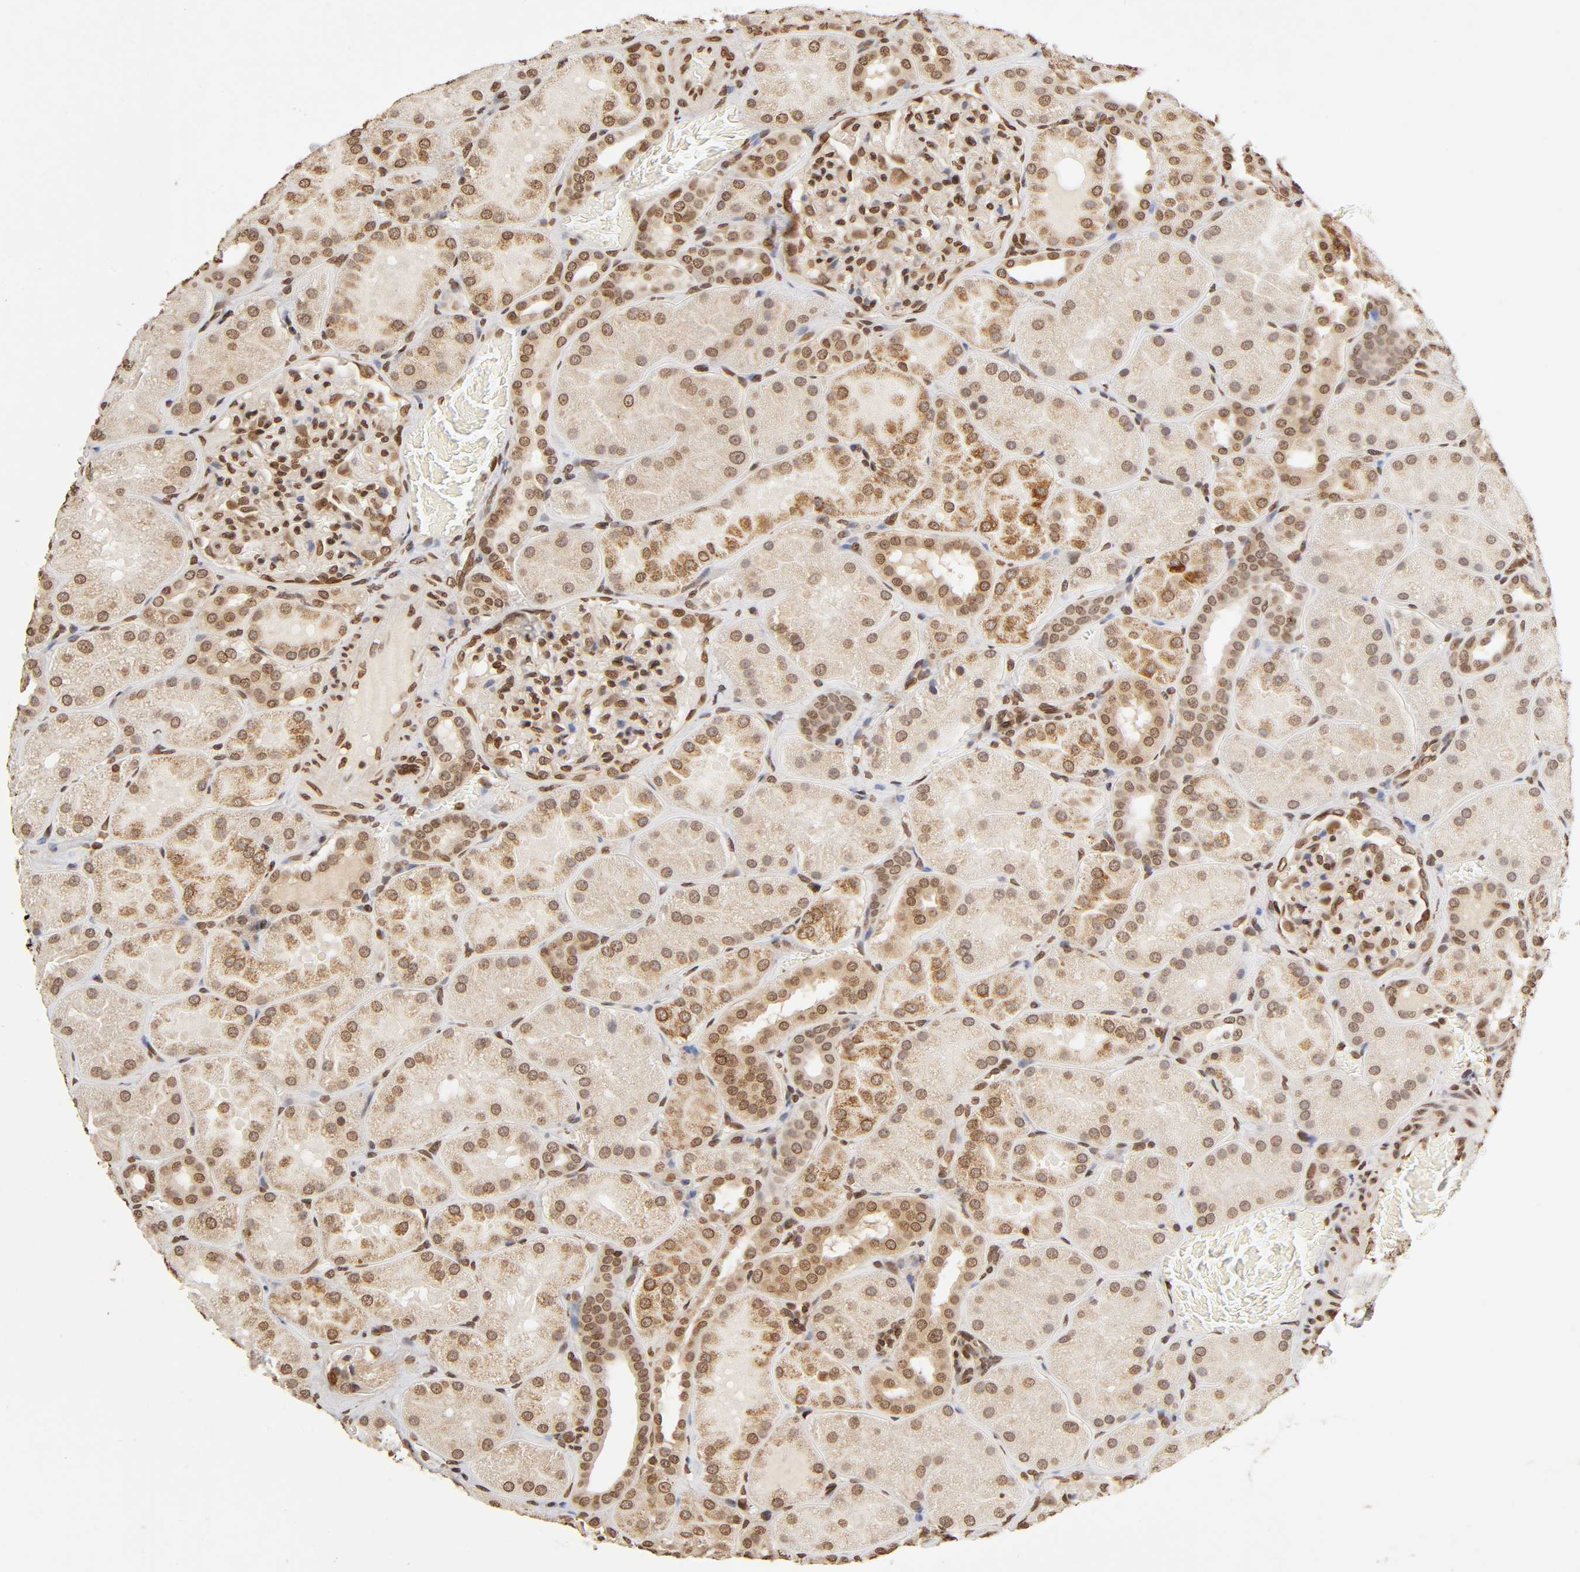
{"staining": {"intensity": "moderate", "quantity": ">75%", "location": "cytoplasmic/membranous,nuclear"}, "tissue": "kidney", "cell_type": "Cells in glomeruli", "image_type": "normal", "snomed": [{"axis": "morphology", "description": "Normal tissue, NOS"}, {"axis": "topography", "description": "Kidney"}], "caption": "Immunohistochemistry photomicrograph of normal kidney stained for a protein (brown), which demonstrates medium levels of moderate cytoplasmic/membranous,nuclear staining in about >75% of cells in glomeruli.", "gene": "MLLT6", "patient": {"sex": "male", "age": 28}}